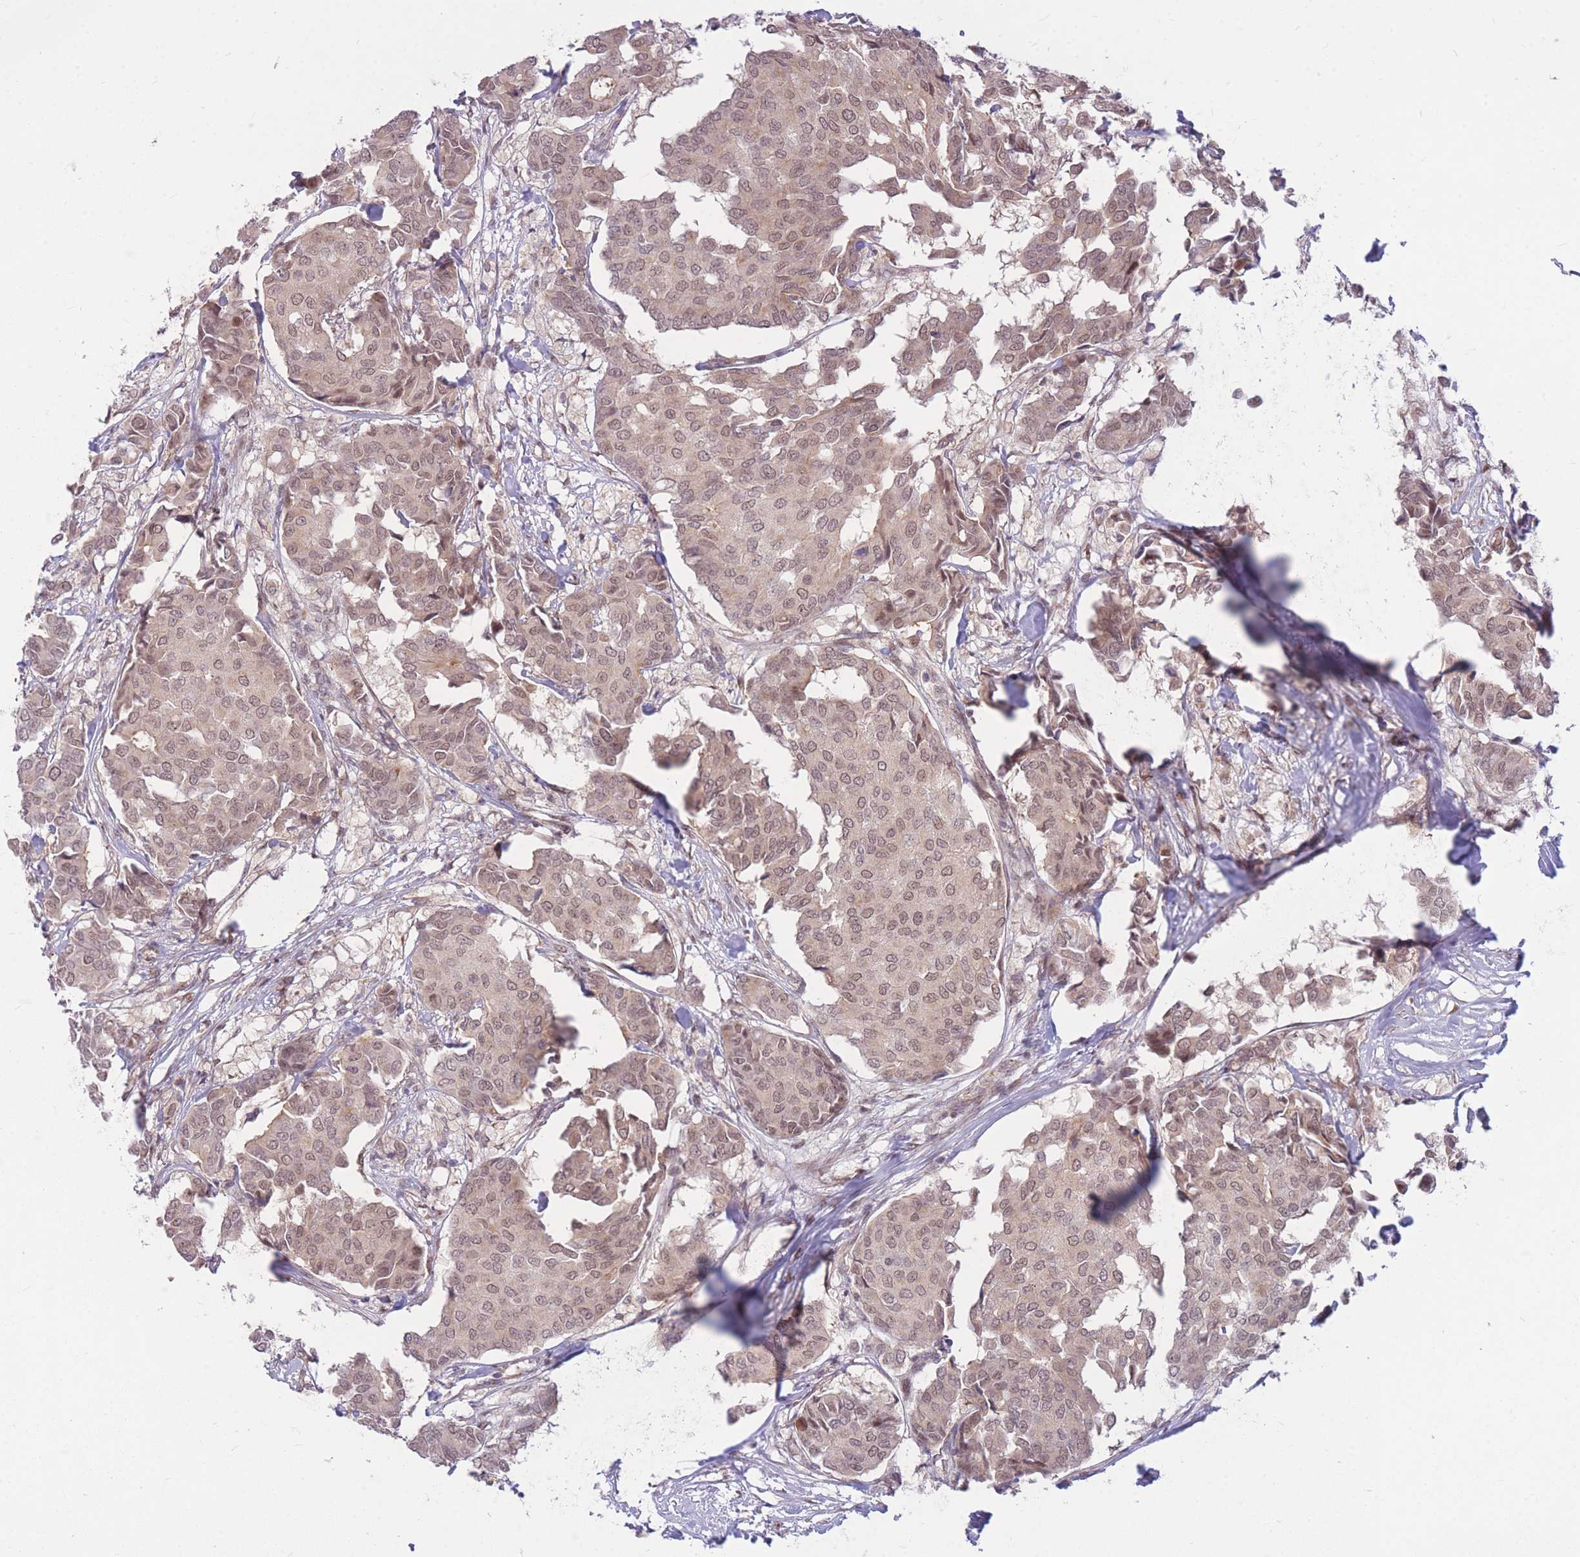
{"staining": {"intensity": "weak", "quantity": ">75%", "location": "cytoplasmic/membranous,nuclear"}, "tissue": "breast cancer", "cell_type": "Tumor cells", "image_type": "cancer", "snomed": [{"axis": "morphology", "description": "Duct carcinoma"}, {"axis": "topography", "description": "Breast"}], "caption": "IHC micrograph of human breast intraductal carcinoma stained for a protein (brown), which demonstrates low levels of weak cytoplasmic/membranous and nuclear positivity in about >75% of tumor cells.", "gene": "ERCC2", "patient": {"sex": "female", "age": 75}}